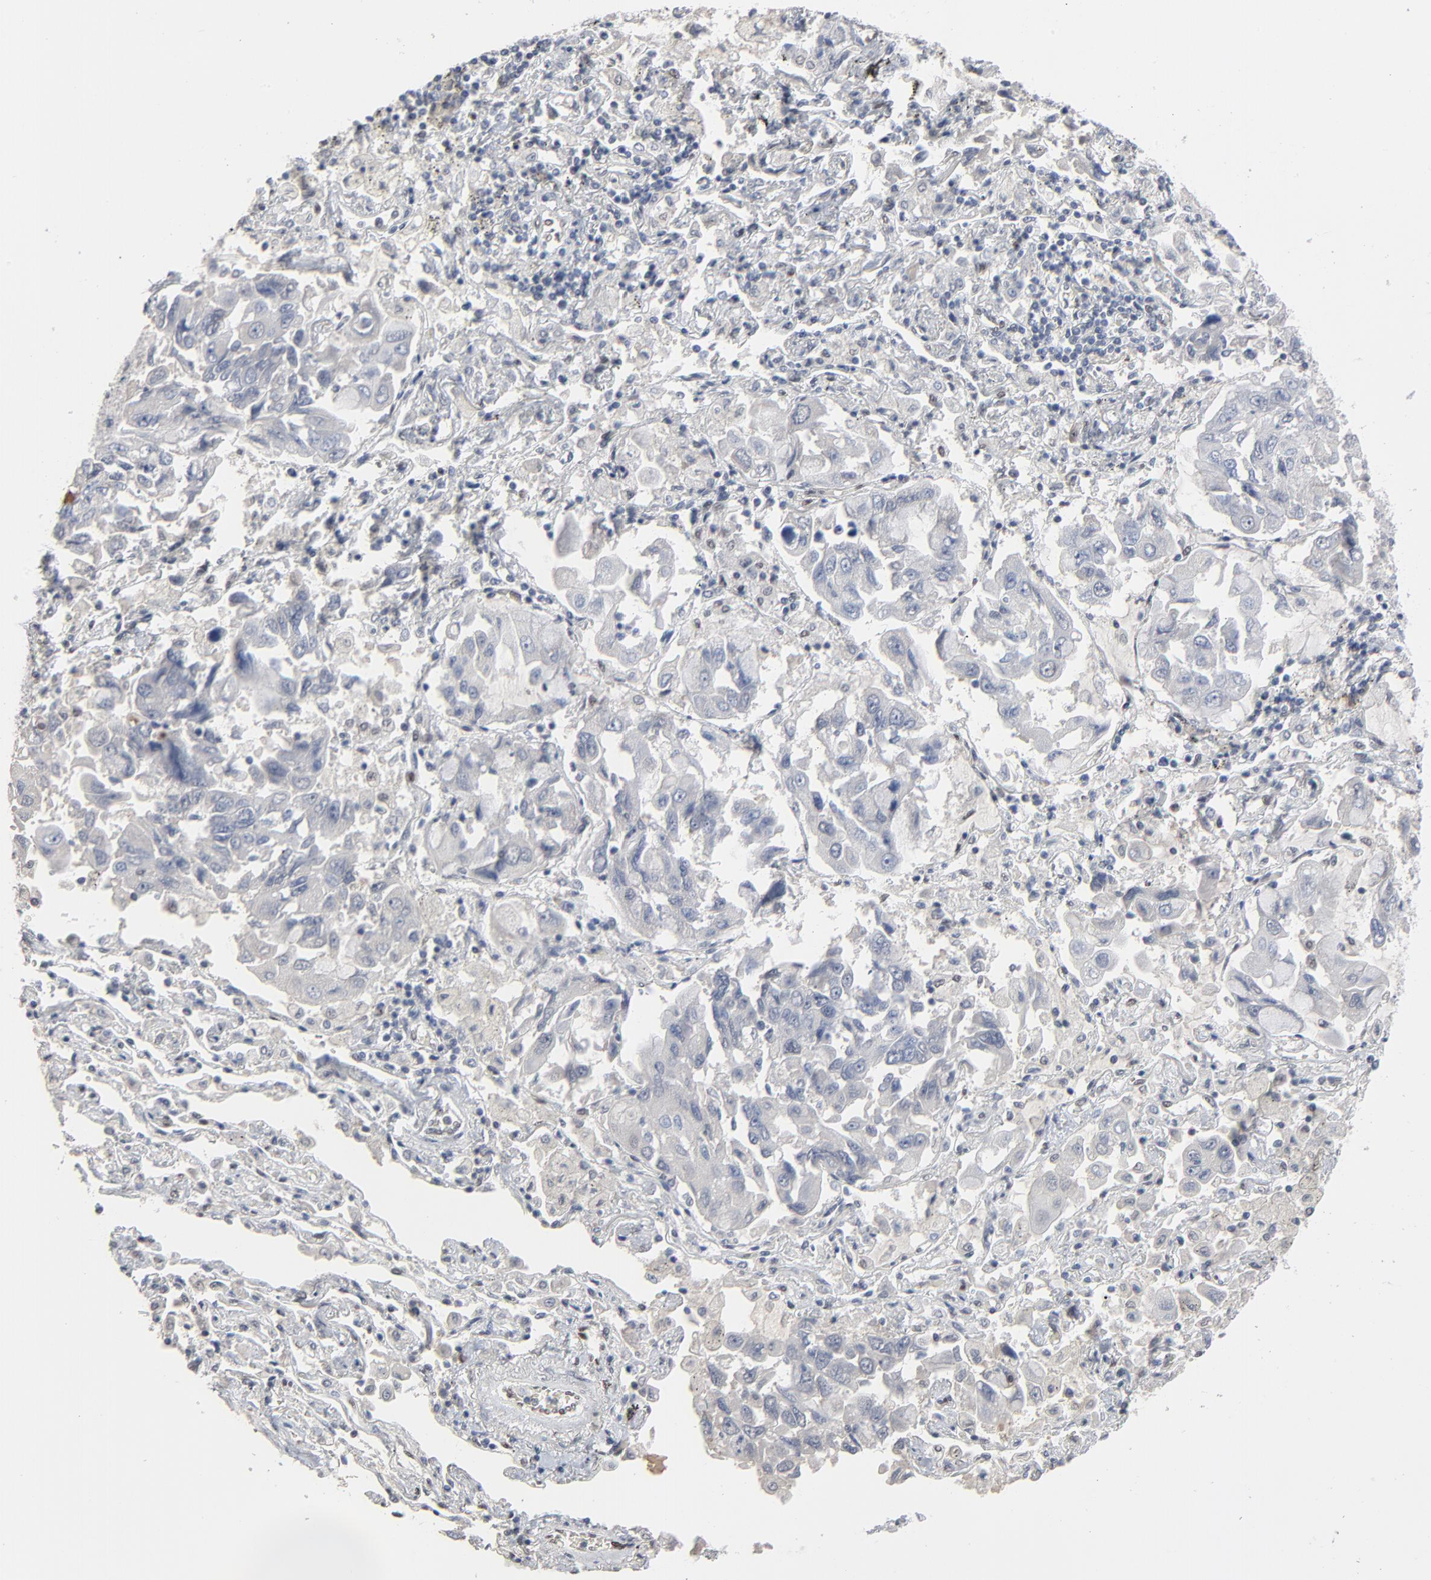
{"staining": {"intensity": "negative", "quantity": "none", "location": "none"}, "tissue": "lung cancer", "cell_type": "Tumor cells", "image_type": "cancer", "snomed": [{"axis": "morphology", "description": "Adenocarcinoma, NOS"}, {"axis": "topography", "description": "Lung"}], "caption": "High magnification brightfield microscopy of lung cancer (adenocarcinoma) stained with DAB (brown) and counterstained with hematoxylin (blue): tumor cells show no significant positivity. (Brightfield microscopy of DAB immunohistochemistry (IHC) at high magnification).", "gene": "ATF7", "patient": {"sex": "male", "age": 64}}